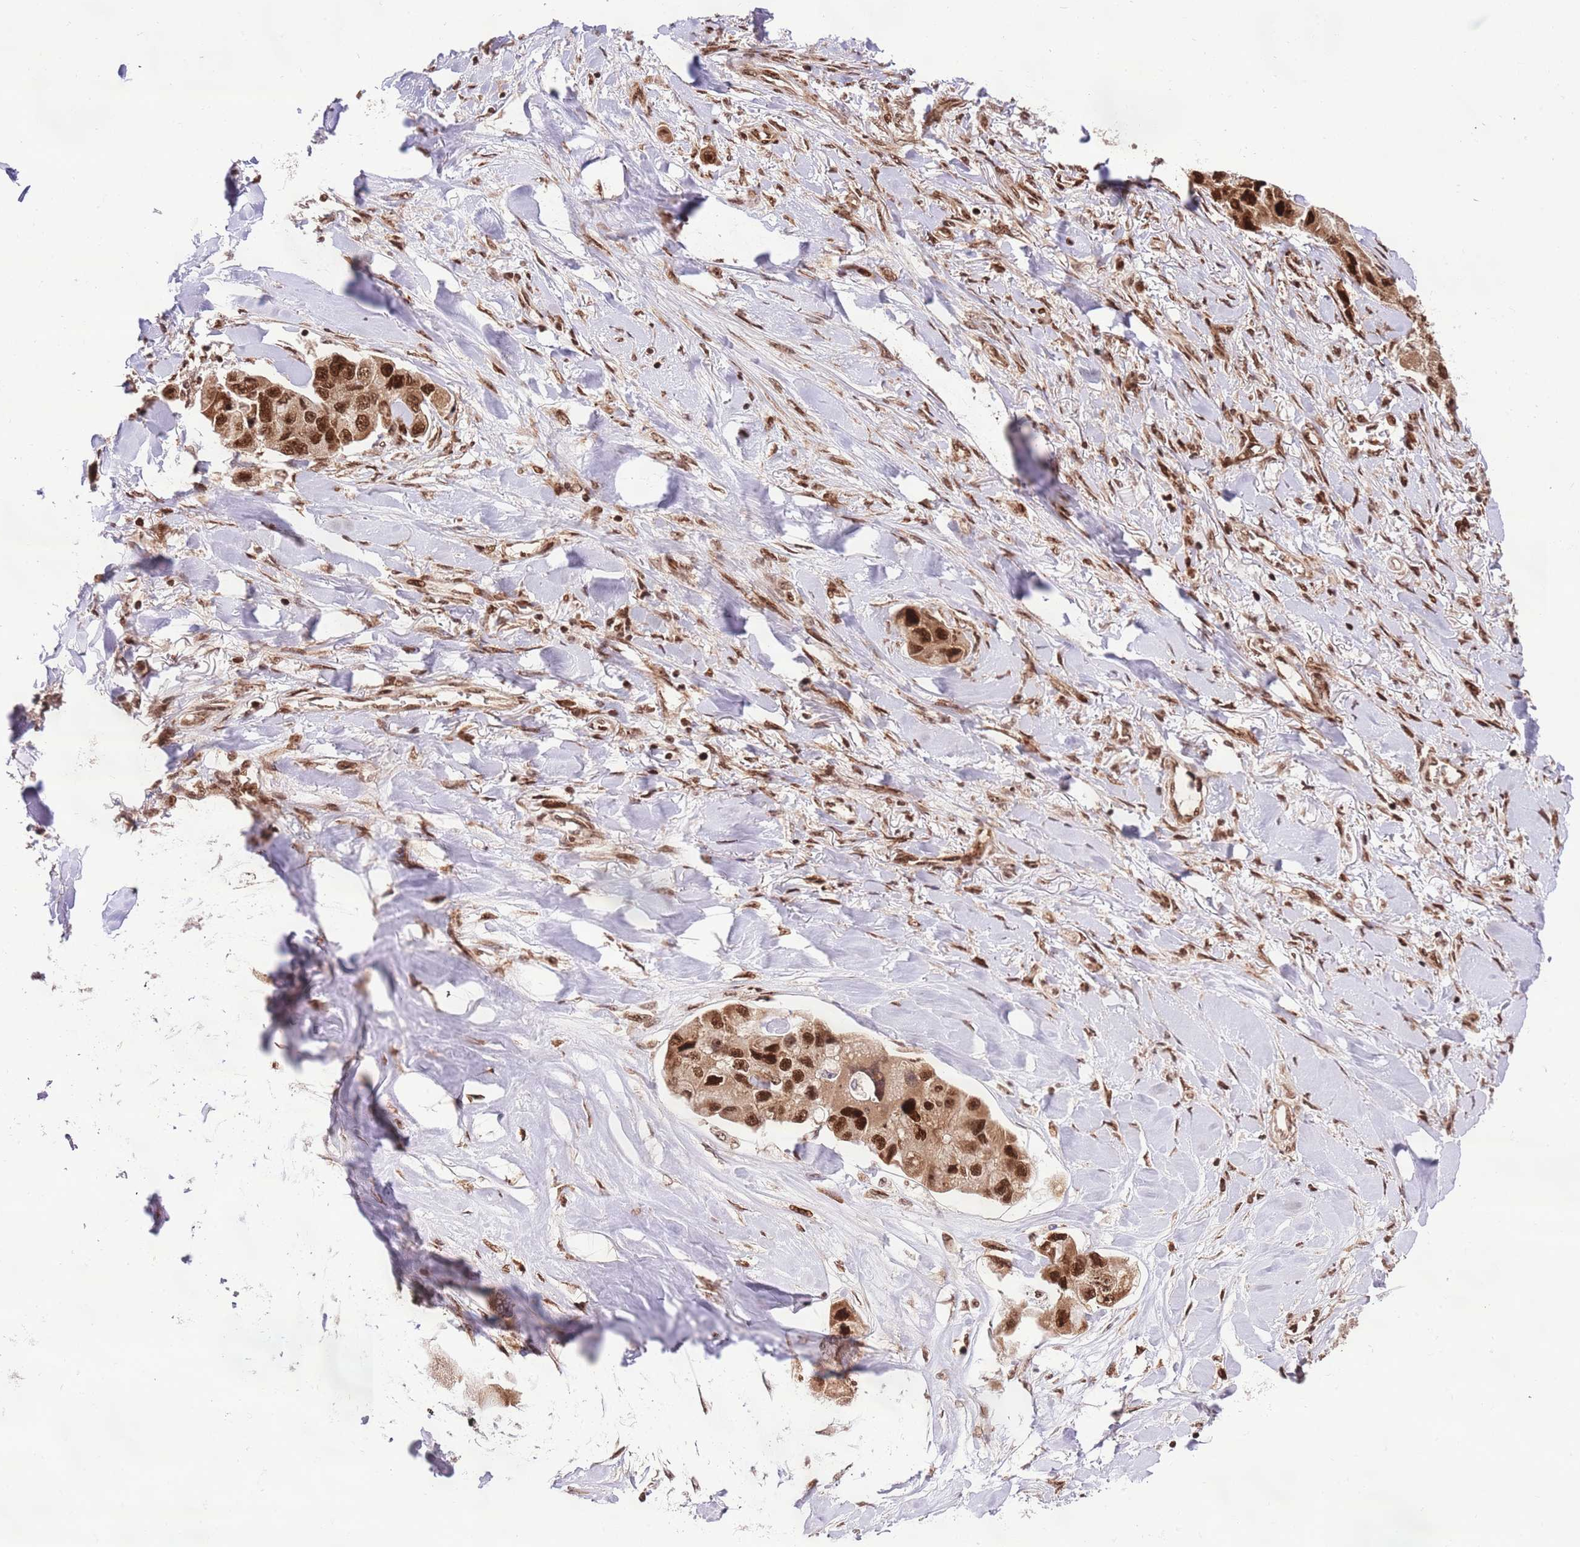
{"staining": {"intensity": "strong", "quantity": ">75%", "location": "cytoplasmic/membranous,nuclear"}, "tissue": "lung cancer", "cell_type": "Tumor cells", "image_type": "cancer", "snomed": [{"axis": "morphology", "description": "Adenocarcinoma, NOS"}, {"axis": "topography", "description": "Lung"}], "caption": "Human adenocarcinoma (lung) stained for a protein (brown) demonstrates strong cytoplasmic/membranous and nuclear positive positivity in approximately >75% of tumor cells.", "gene": "RIF1", "patient": {"sex": "female", "age": 54}}